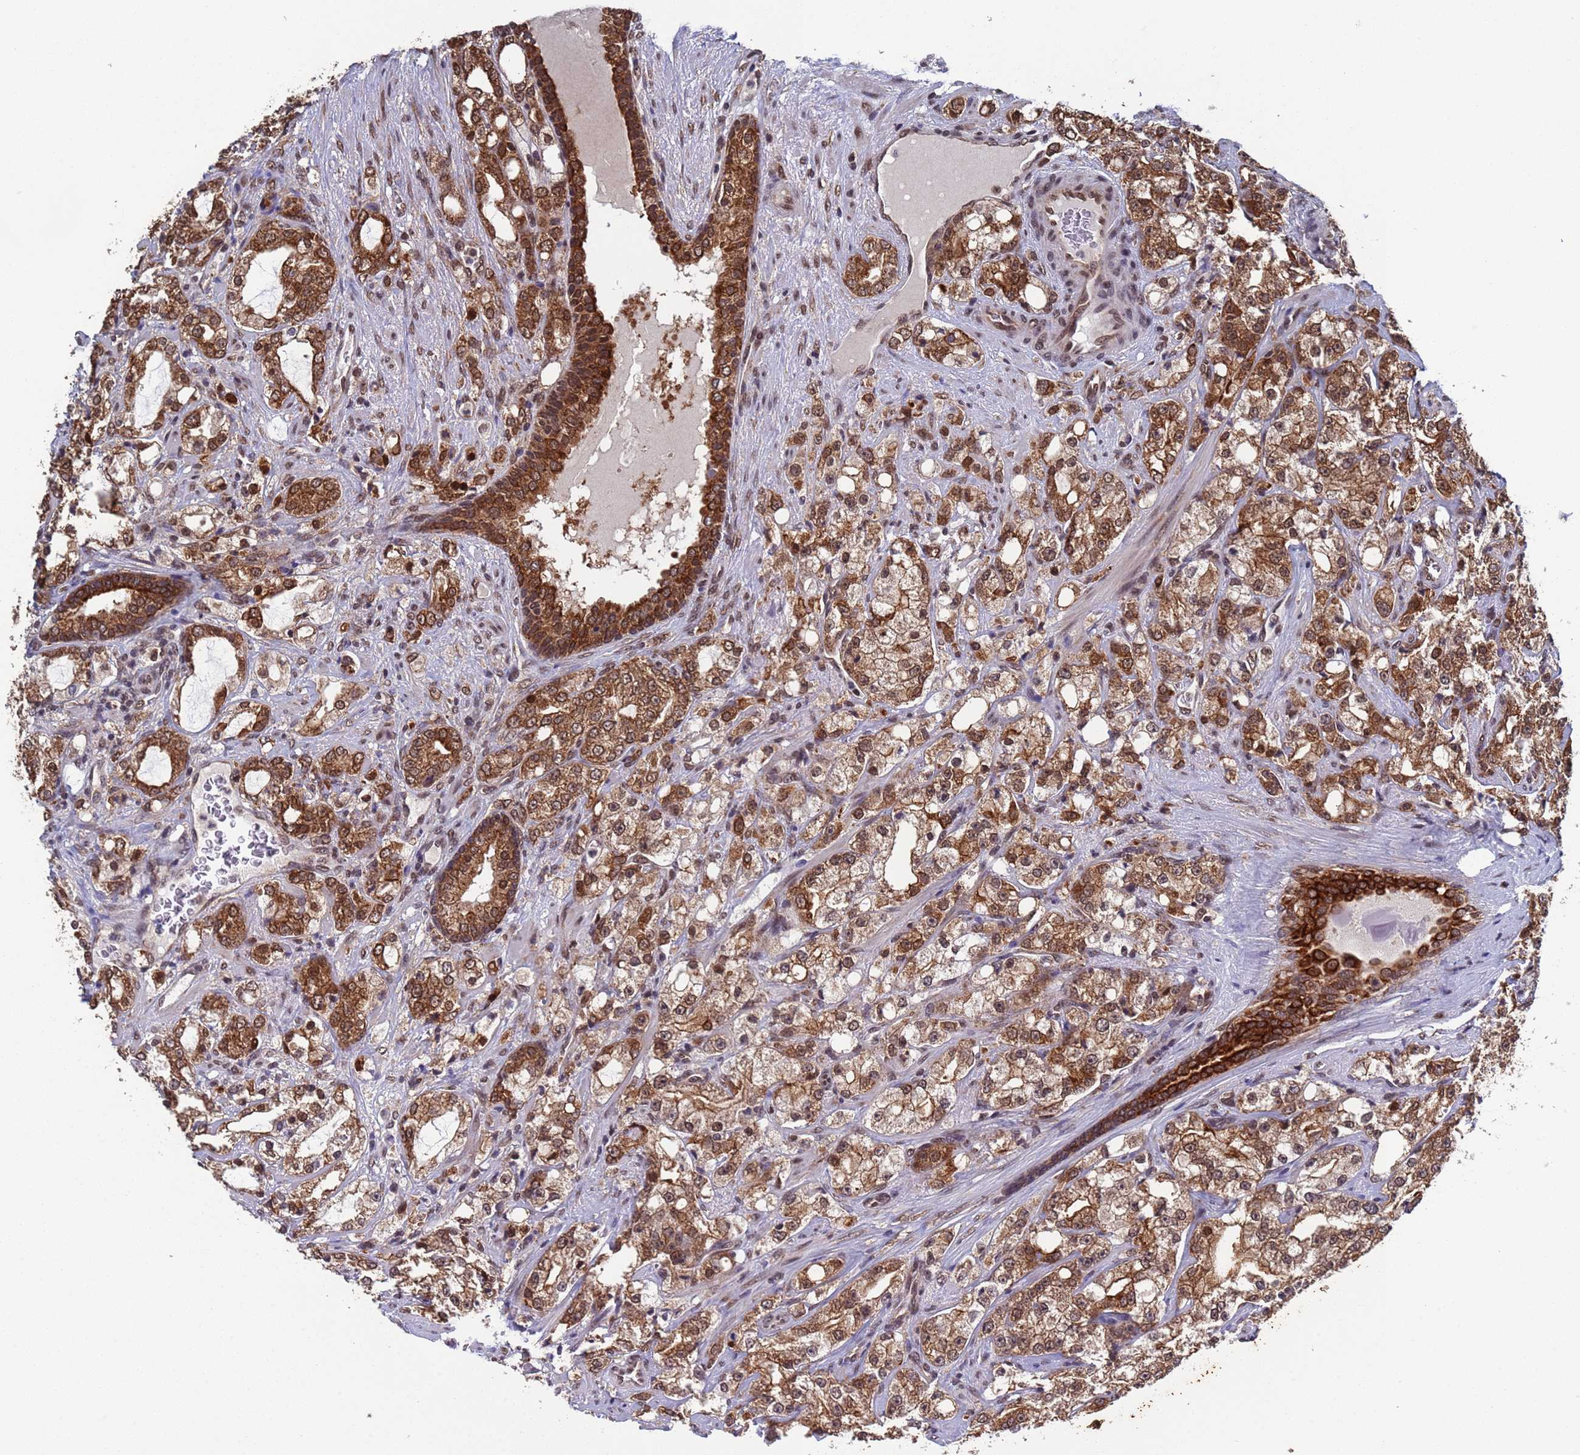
{"staining": {"intensity": "moderate", "quantity": ">75%", "location": "cytoplasmic/membranous"}, "tissue": "prostate cancer", "cell_type": "Tumor cells", "image_type": "cancer", "snomed": [{"axis": "morphology", "description": "Adenocarcinoma, High grade"}, {"axis": "topography", "description": "Prostate"}], "caption": "The histopathology image displays a brown stain indicating the presence of a protein in the cytoplasmic/membranous of tumor cells in prostate cancer (high-grade adenocarcinoma).", "gene": "FUBP3", "patient": {"sex": "male", "age": 64}}